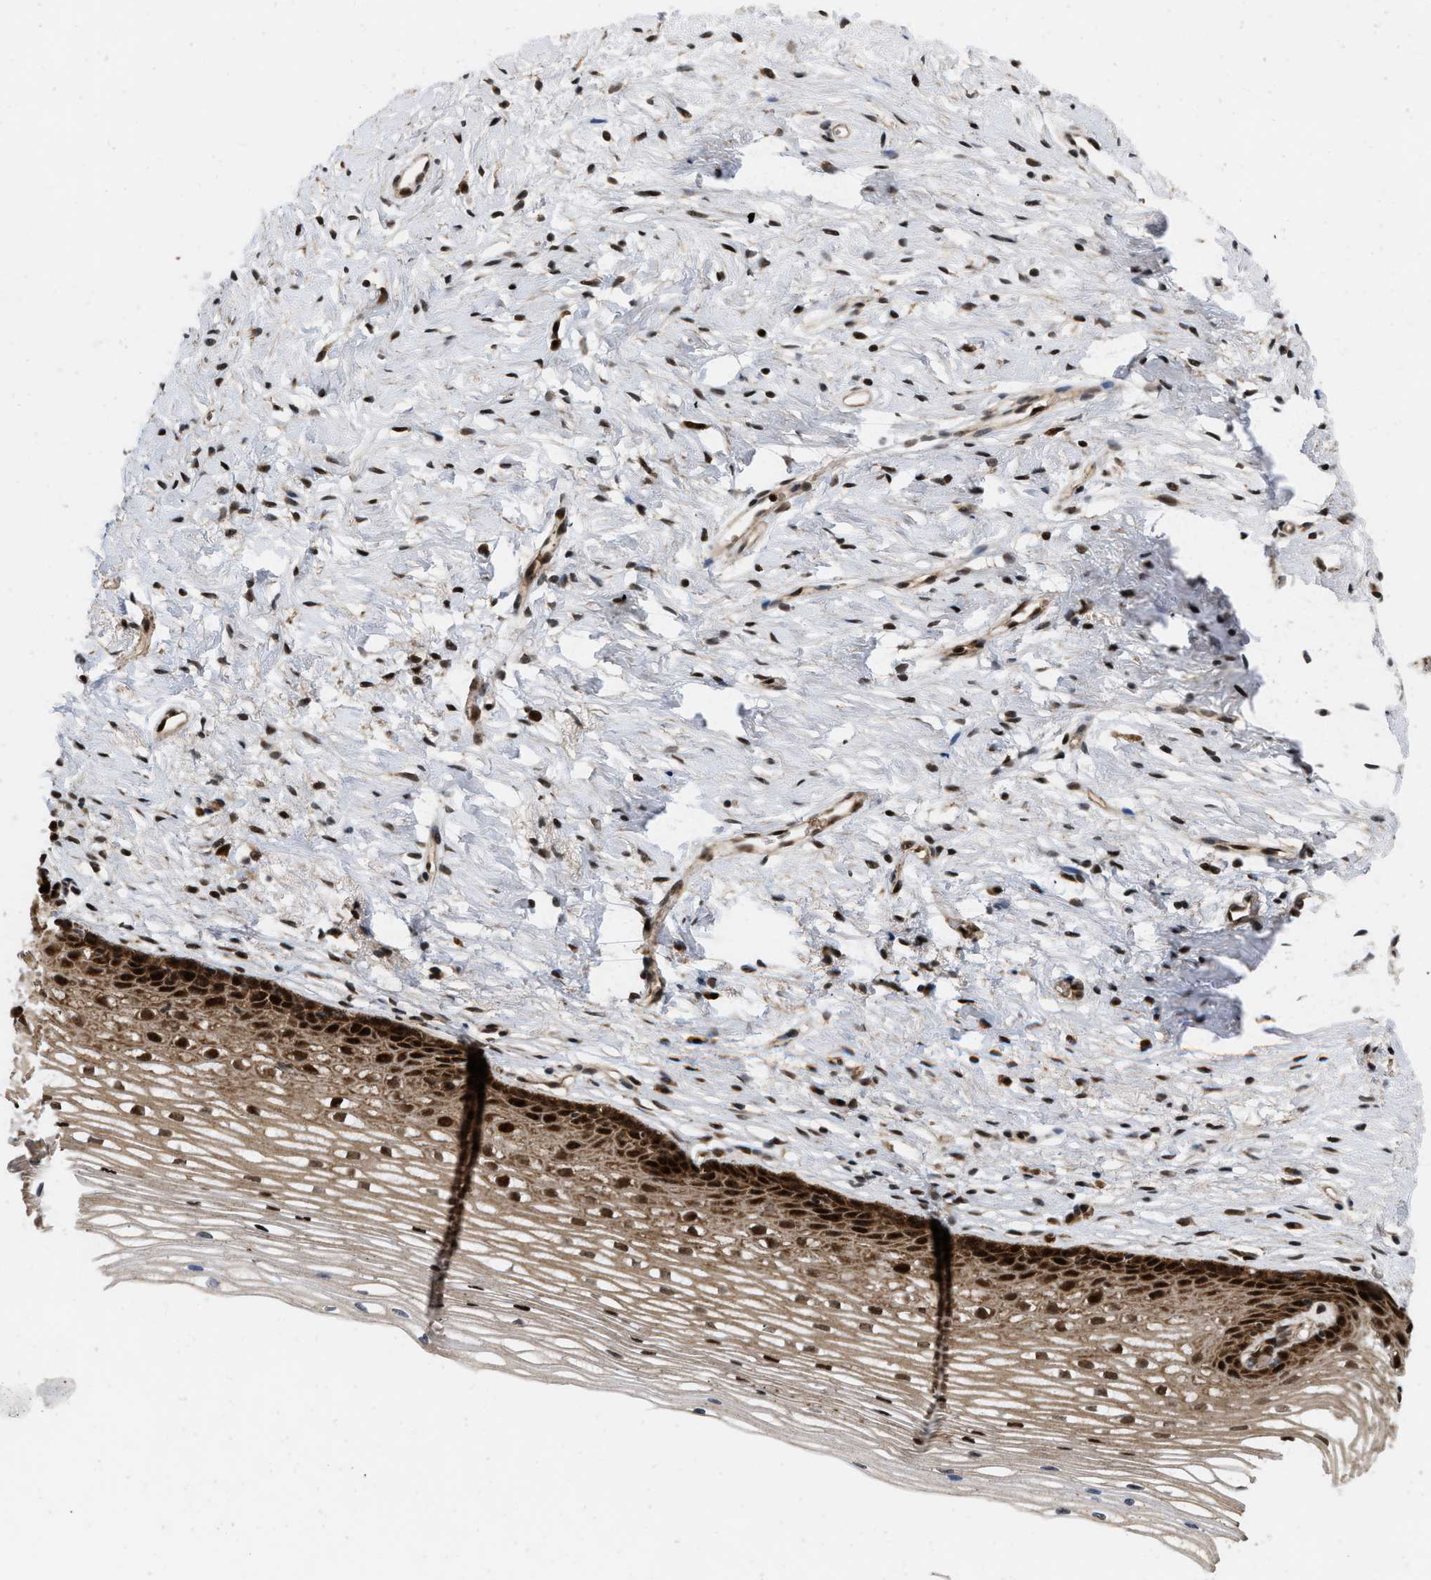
{"staining": {"intensity": "strong", "quantity": ">75%", "location": "nuclear"}, "tissue": "cervix", "cell_type": "Squamous epithelial cells", "image_type": "normal", "snomed": [{"axis": "morphology", "description": "Normal tissue, NOS"}, {"axis": "topography", "description": "Cervix"}], "caption": "An IHC micrograph of unremarkable tissue is shown. Protein staining in brown shows strong nuclear positivity in cervix within squamous epithelial cells. The staining was performed using DAB to visualize the protein expression in brown, while the nuclei were stained in blue with hematoxylin (Magnification: 20x).", "gene": "ANKRD11", "patient": {"sex": "female", "age": 77}}